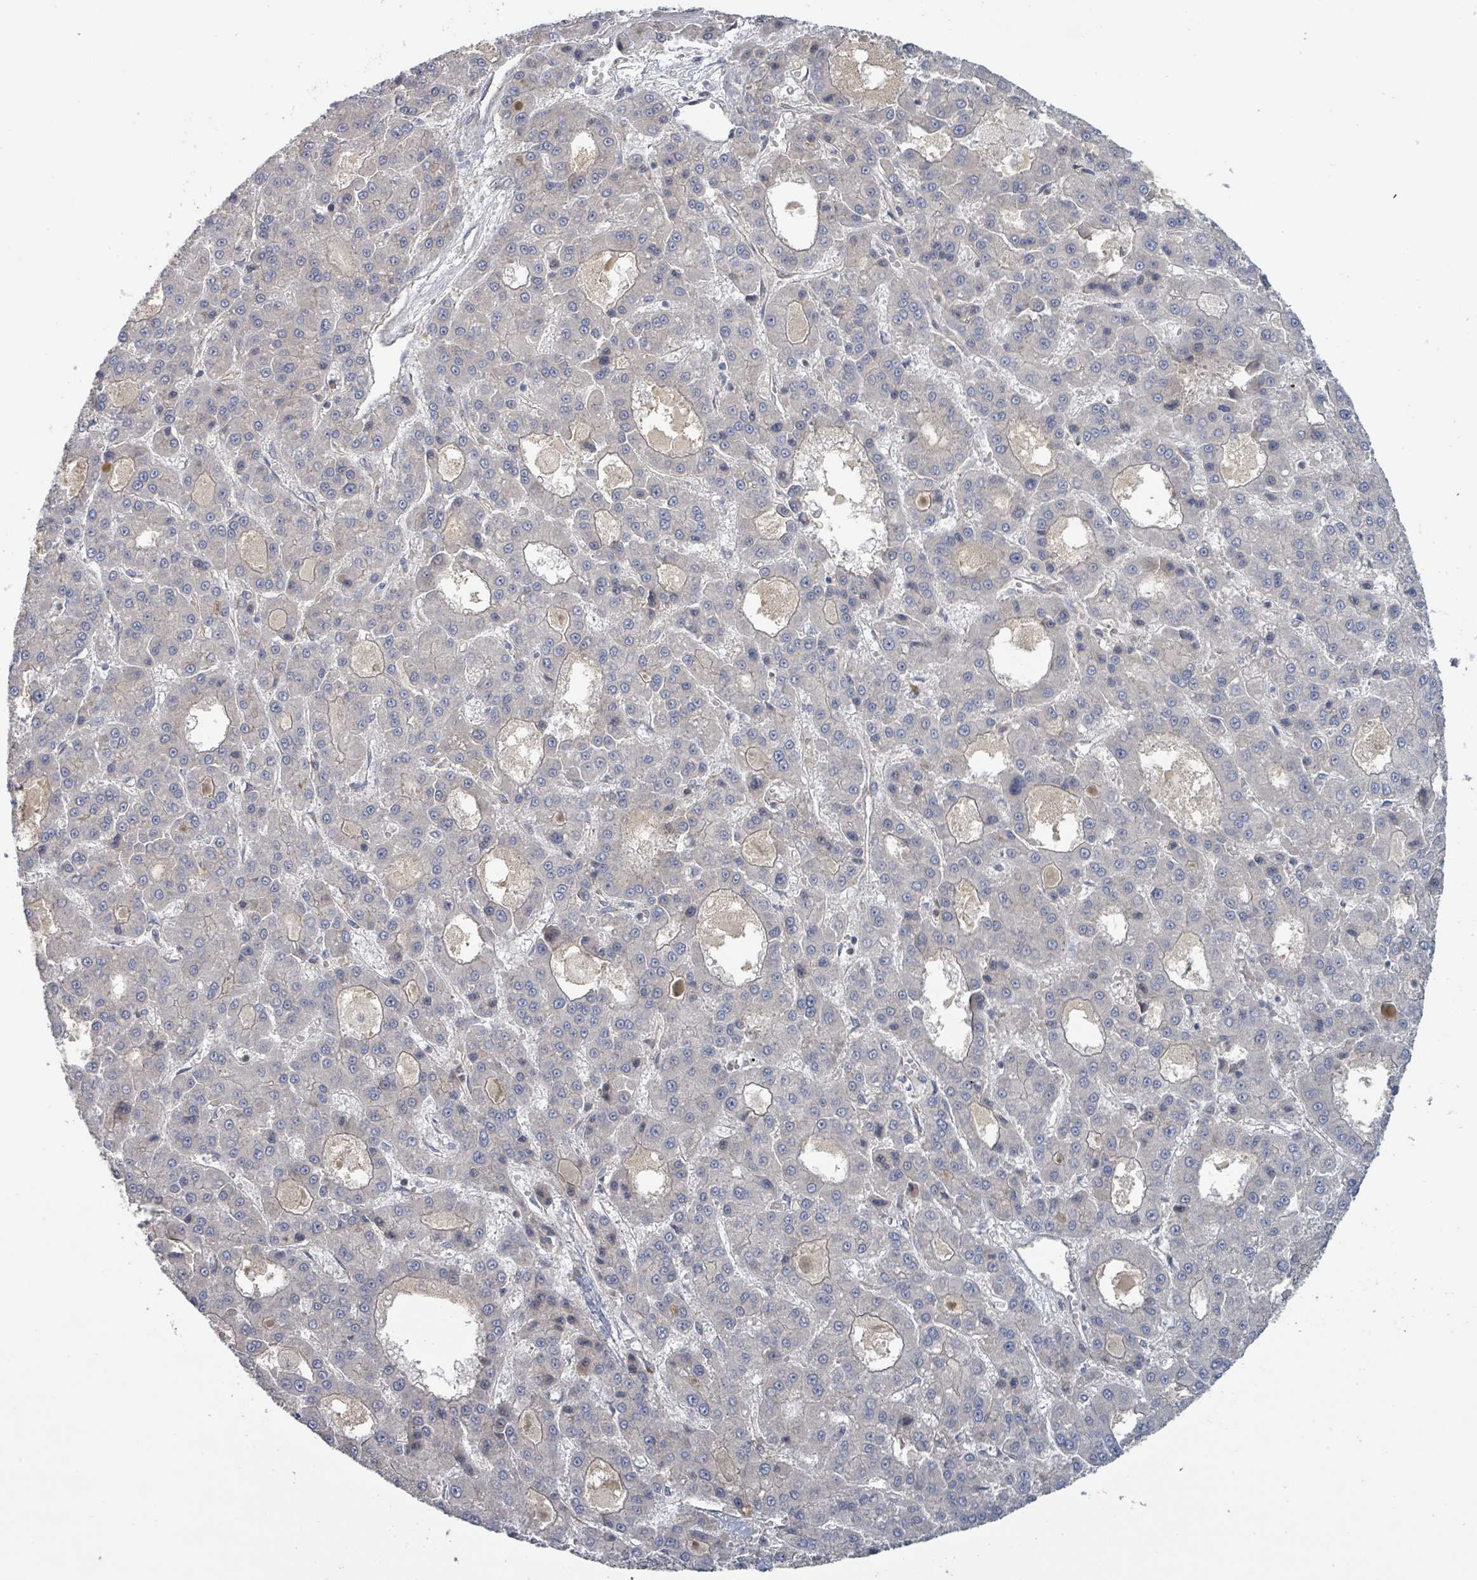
{"staining": {"intensity": "negative", "quantity": "none", "location": "none"}, "tissue": "liver cancer", "cell_type": "Tumor cells", "image_type": "cancer", "snomed": [{"axis": "morphology", "description": "Carcinoma, Hepatocellular, NOS"}, {"axis": "topography", "description": "Liver"}], "caption": "The IHC micrograph has no significant staining in tumor cells of liver cancer tissue. (Stains: DAB immunohistochemistry (IHC) with hematoxylin counter stain, Microscopy: brightfield microscopy at high magnification).", "gene": "COL5A3", "patient": {"sex": "male", "age": 70}}